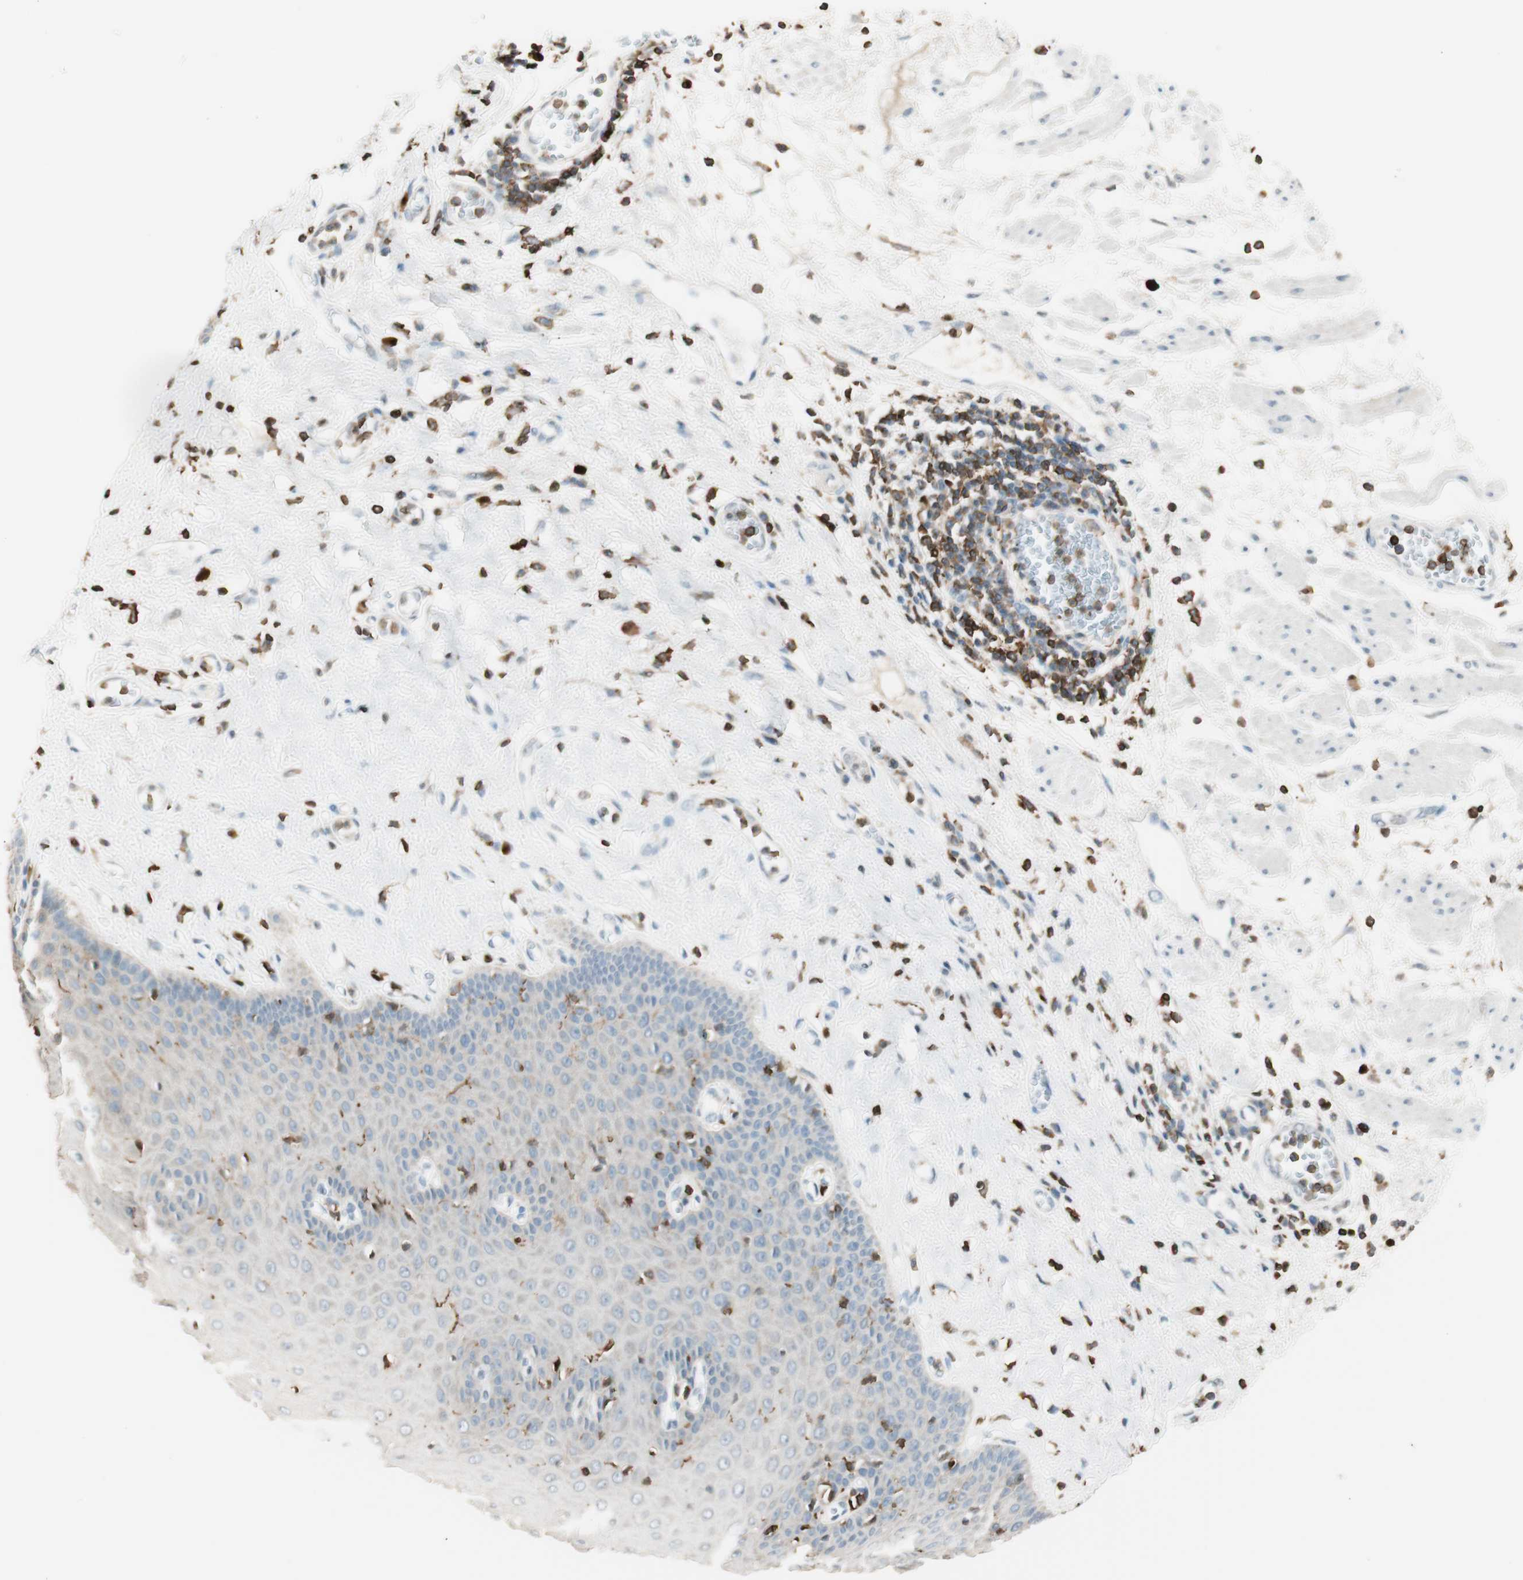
{"staining": {"intensity": "moderate", "quantity": "<25%", "location": "cytoplasmic/membranous"}, "tissue": "esophagus", "cell_type": "Squamous epithelial cells", "image_type": "normal", "snomed": [{"axis": "morphology", "description": "Normal tissue, NOS"}, {"axis": "morphology", "description": "Squamous cell carcinoma, NOS"}, {"axis": "topography", "description": "Esophagus"}], "caption": "Immunohistochemical staining of unremarkable esophagus demonstrates <25% levels of moderate cytoplasmic/membranous protein staining in about <25% of squamous epithelial cells.", "gene": "HPGD", "patient": {"sex": "male", "age": 65}}